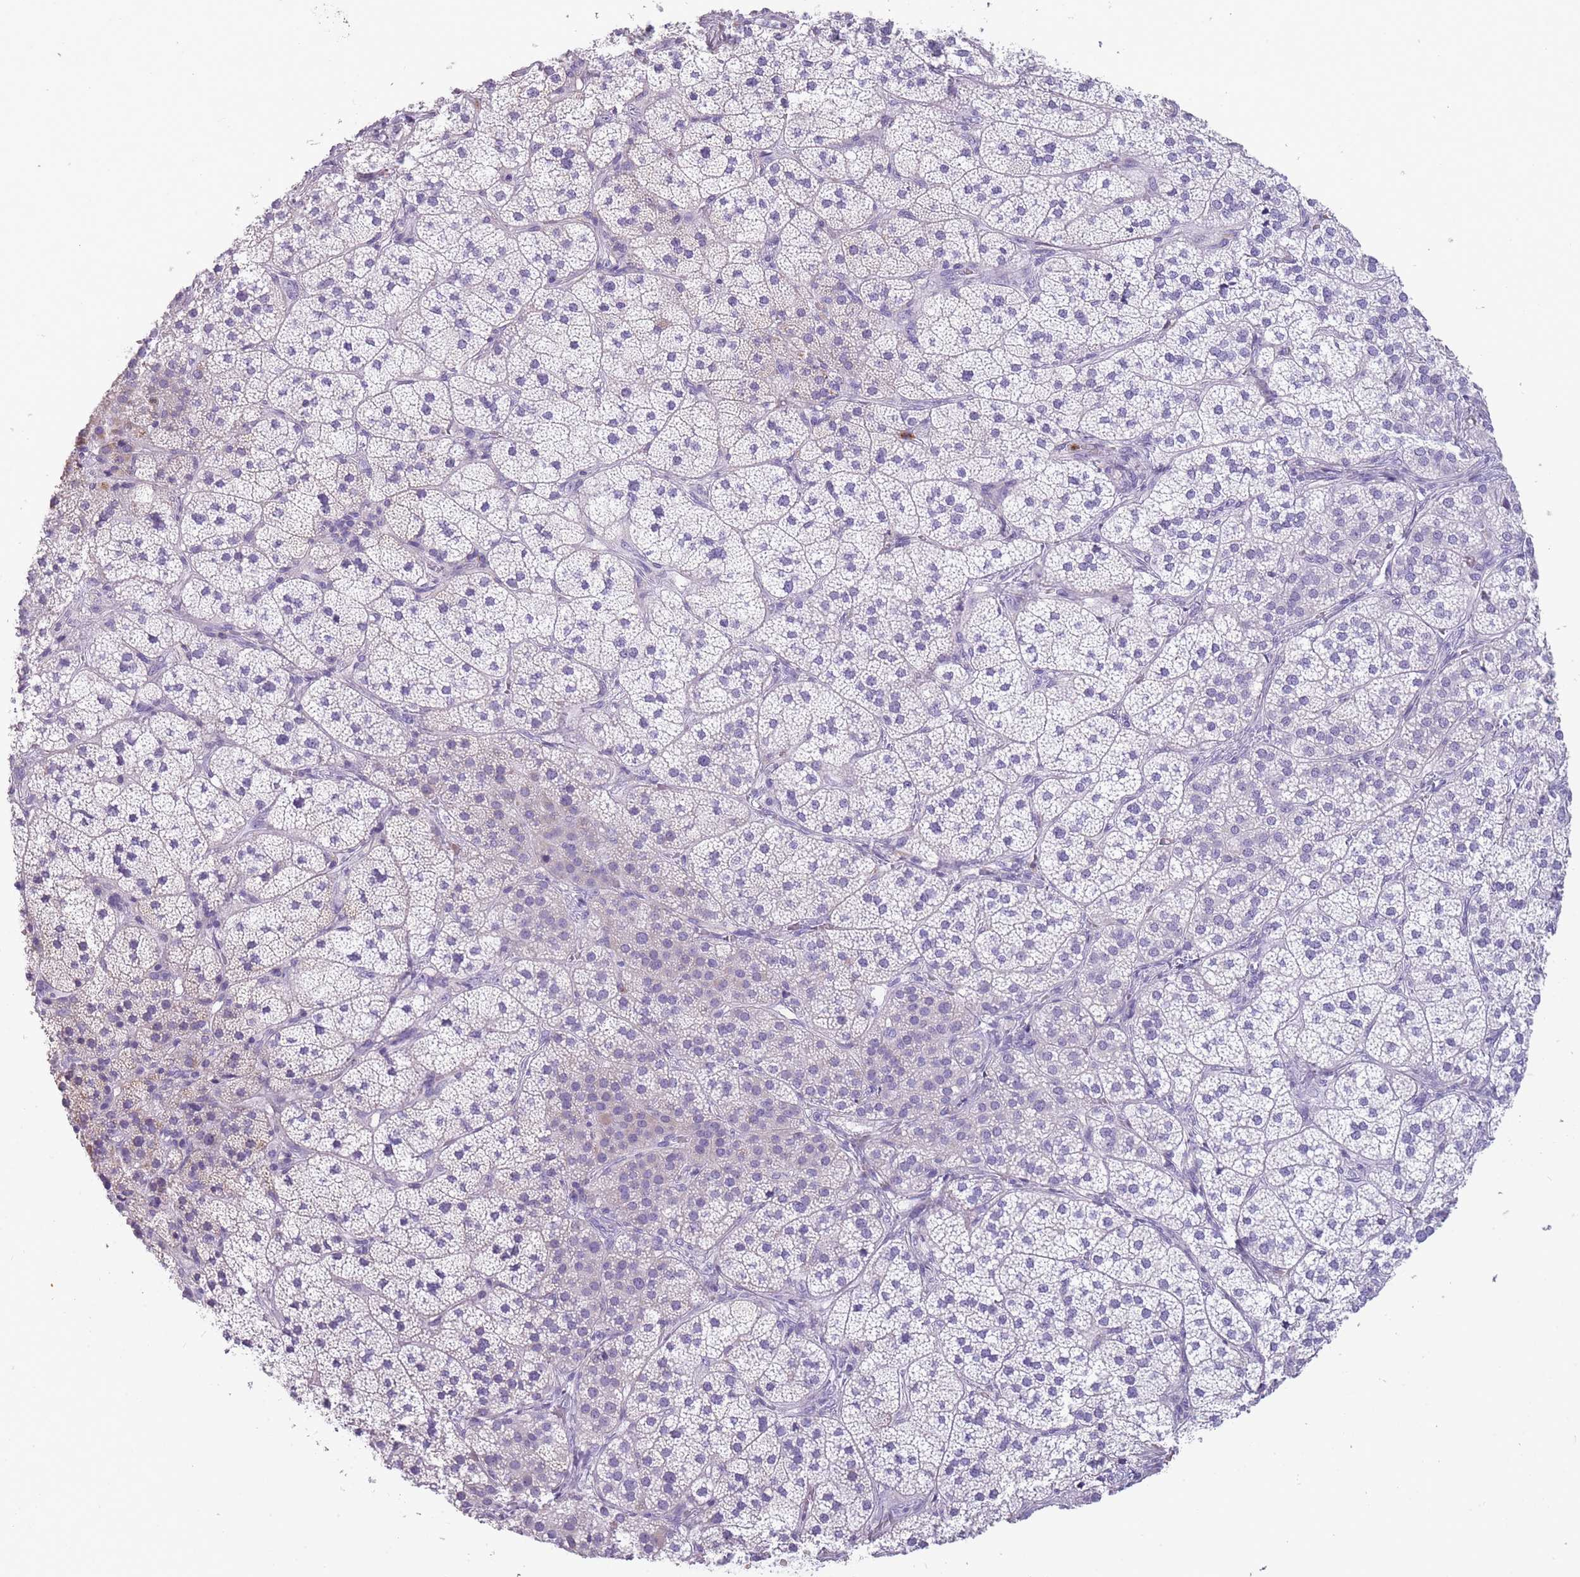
{"staining": {"intensity": "negative", "quantity": "none", "location": "none"}, "tissue": "adrenal gland", "cell_type": "Glandular cells", "image_type": "normal", "snomed": [{"axis": "morphology", "description": "Normal tissue, NOS"}, {"axis": "topography", "description": "Adrenal gland"}], "caption": "Glandular cells show no significant positivity in benign adrenal gland. (DAB (3,3'-diaminobenzidine) immunohistochemistry (IHC) visualized using brightfield microscopy, high magnification).", "gene": "CR1L", "patient": {"sex": "female", "age": 58}}